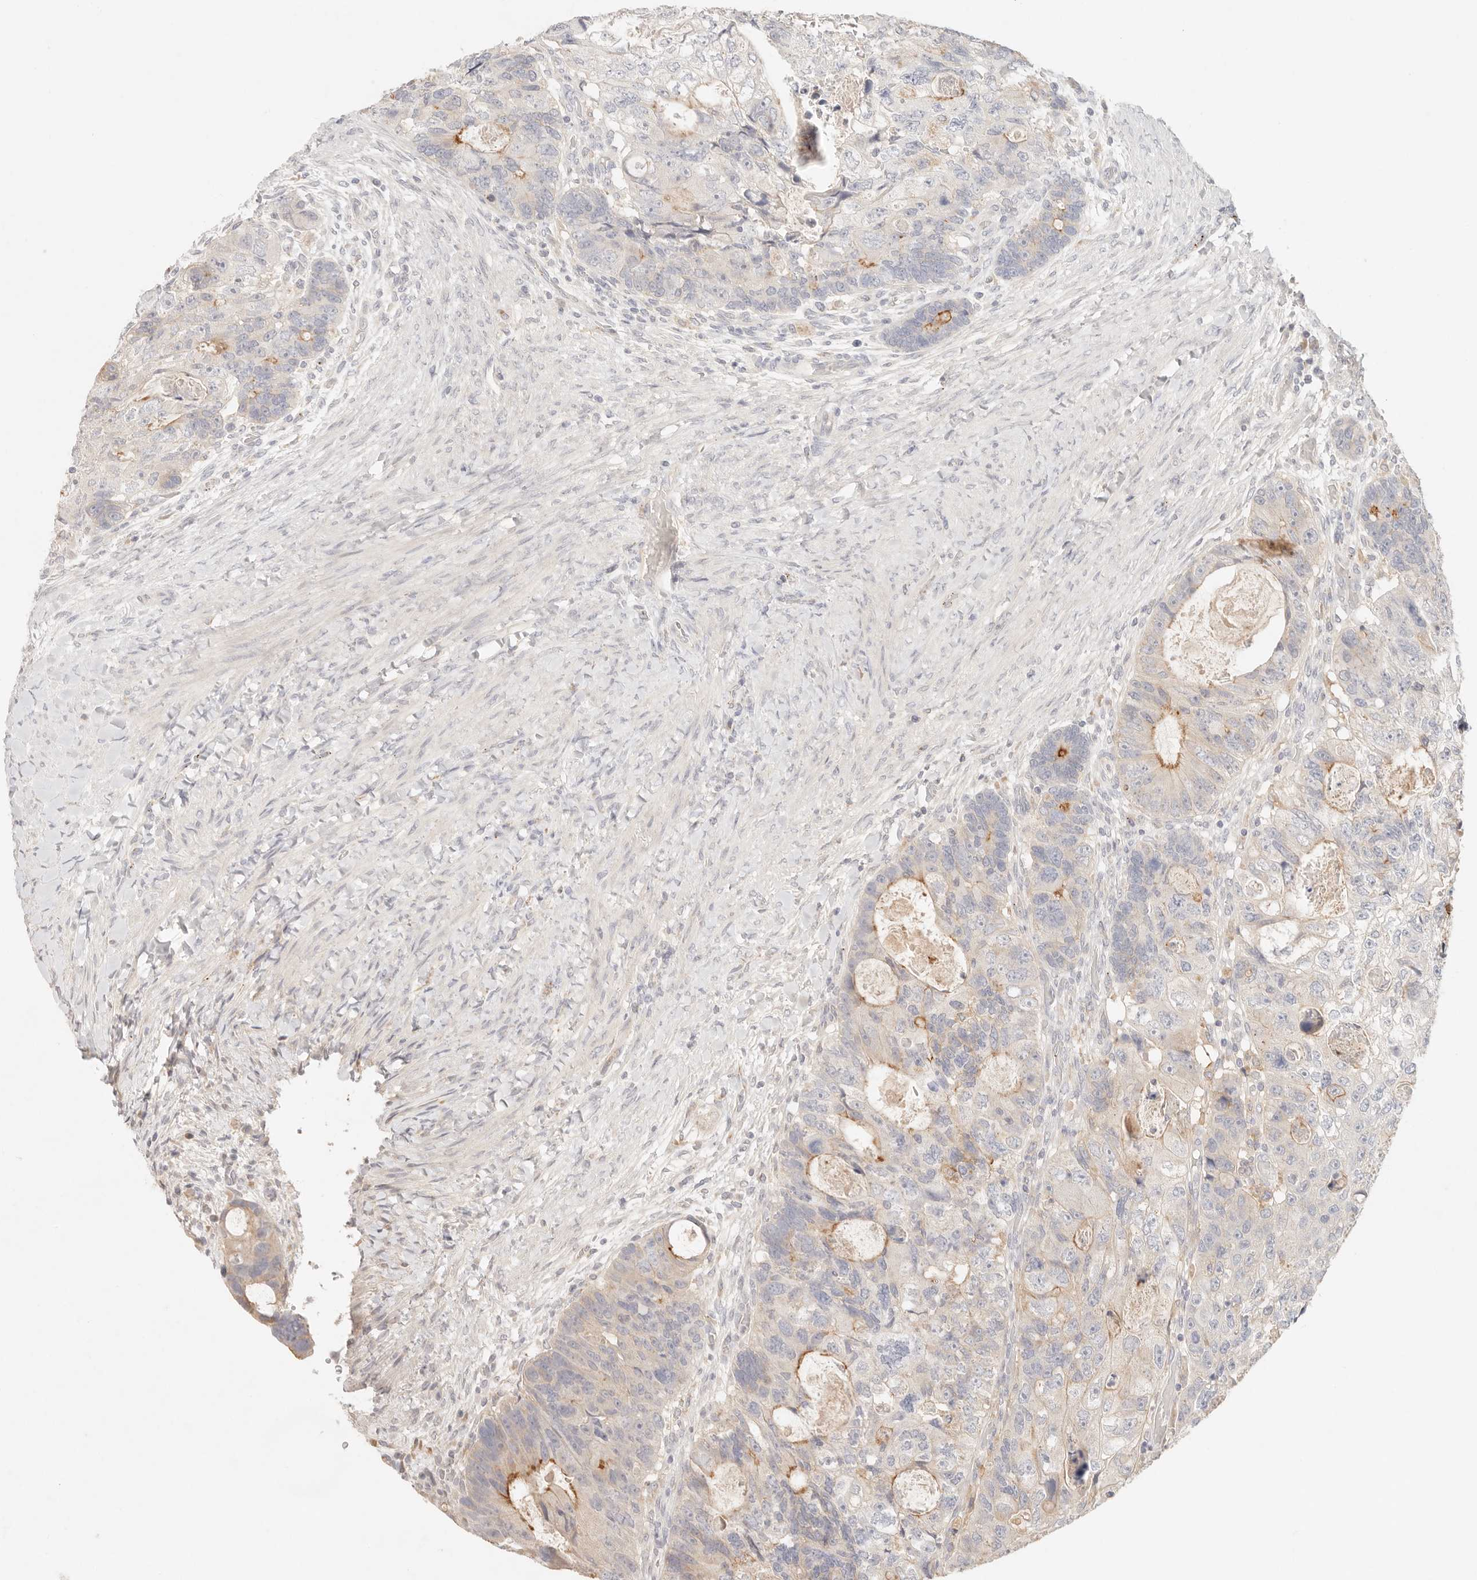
{"staining": {"intensity": "moderate", "quantity": "<25%", "location": "cytoplasmic/membranous"}, "tissue": "colorectal cancer", "cell_type": "Tumor cells", "image_type": "cancer", "snomed": [{"axis": "morphology", "description": "Adenocarcinoma, NOS"}, {"axis": "topography", "description": "Rectum"}], "caption": "A photomicrograph showing moderate cytoplasmic/membranous positivity in about <25% of tumor cells in colorectal adenocarcinoma, as visualized by brown immunohistochemical staining.", "gene": "CEP120", "patient": {"sex": "male", "age": 59}}